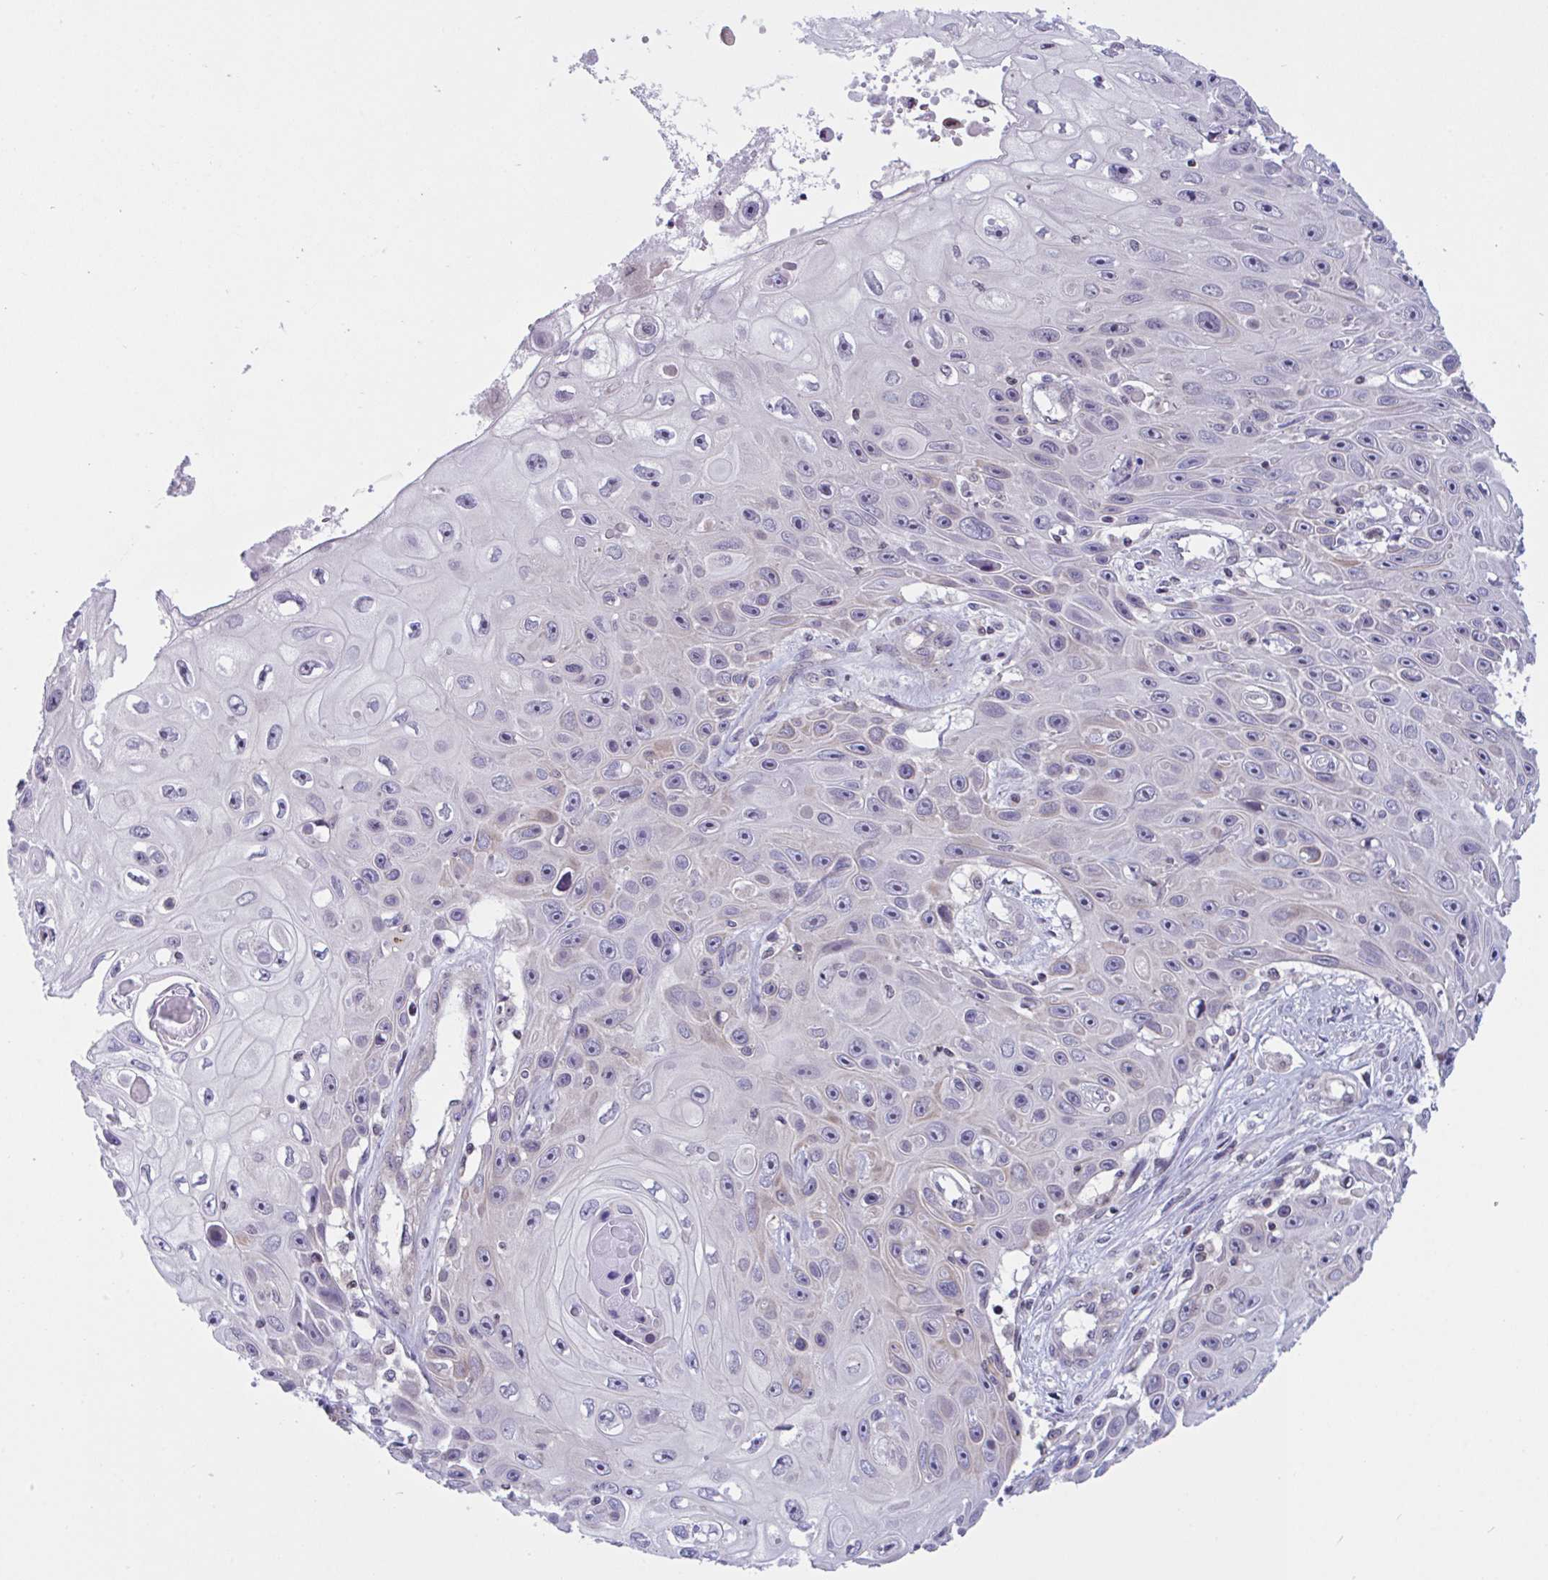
{"staining": {"intensity": "negative", "quantity": "none", "location": "none"}, "tissue": "skin cancer", "cell_type": "Tumor cells", "image_type": "cancer", "snomed": [{"axis": "morphology", "description": "Squamous cell carcinoma, NOS"}, {"axis": "topography", "description": "Skin"}], "caption": "Skin squamous cell carcinoma was stained to show a protein in brown. There is no significant expression in tumor cells.", "gene": "SNX11", "patient": {"sex": "male", "age": 82}}